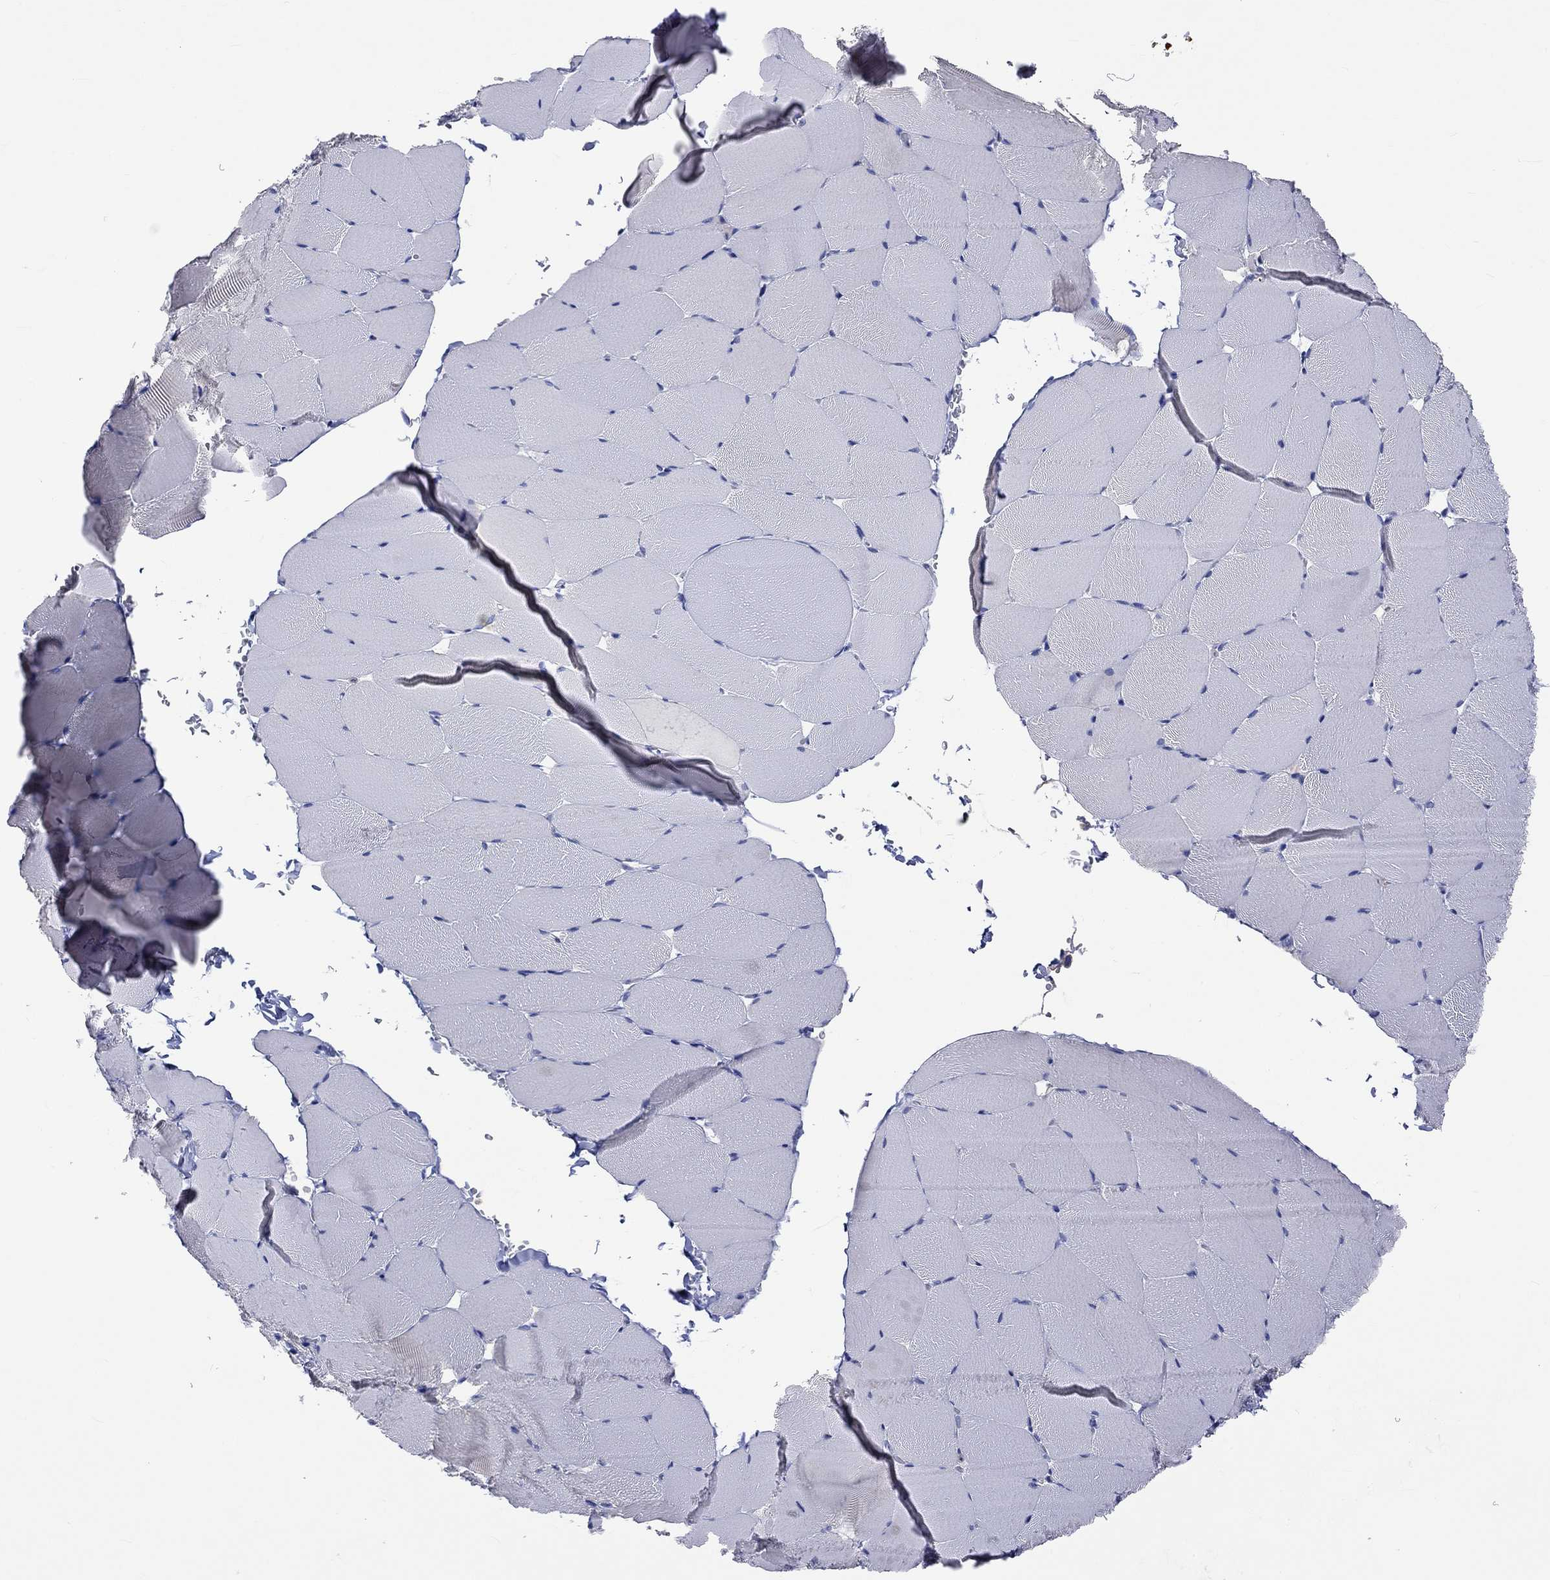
{"staining": {"intensity": "negative", "quantity": "none", "location": "none"}, "tissue": "skeletal muscle", "cell_type": "Myocytes", "image_type": "normal", "snomed": [{"axis": "morphology", "description": "Normal tissue, NOS"}, {"axis": "topography", "description": "Skeletal muscle"}], "caption": "Immunohistochemistry (IHC) image of normal skeletal muscle stained for a protein (brown), which reveals no positivity in myocytes. (Immunohistochemistry (IHC), brightfield microscopy, high magnification).", "gene": "LRFN4", "patient": {"sex": "female", "age": 37}}